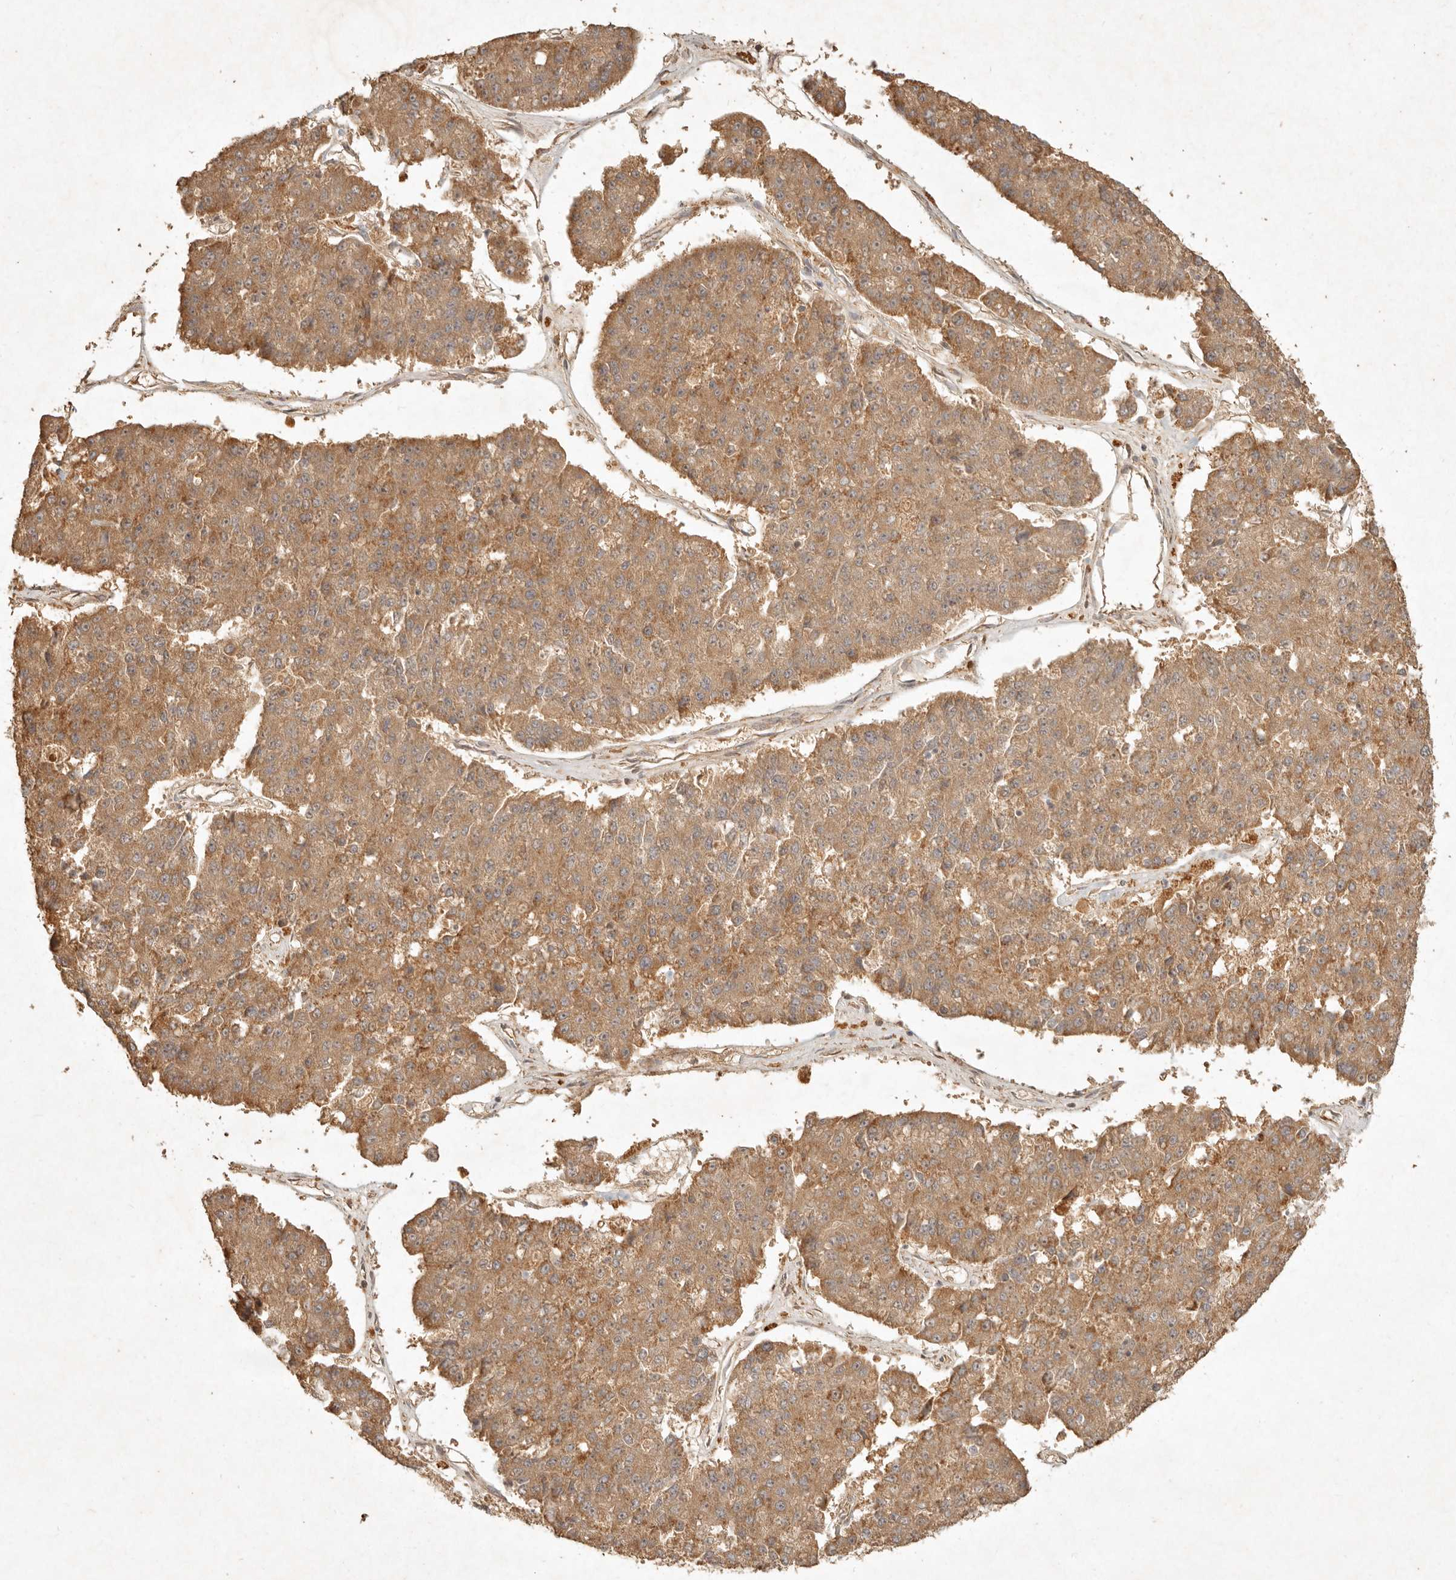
{"staining": {"intensity": "moderate", "quantity": ">75%", "location": "cytoplasmic/membranous"}, "tissue": "pancreatic cancer", "cell_type": "Tumor cells", "image_type": "cancer", "snomed": [{"axis": "morphology", "description": "Adenocarcinoma, NOS"}, {"axis": "topography", "description": "Pancreas"}], "caption": "About >75% of tumor cells in human adenocarcinoma (pancreatic) display moderate cytoplasmic/membranous protein expression as visualized by brown immunohistochemical staining.", "gene": "CLEC4C", "patient": {"sex": "male", "age": 50}}